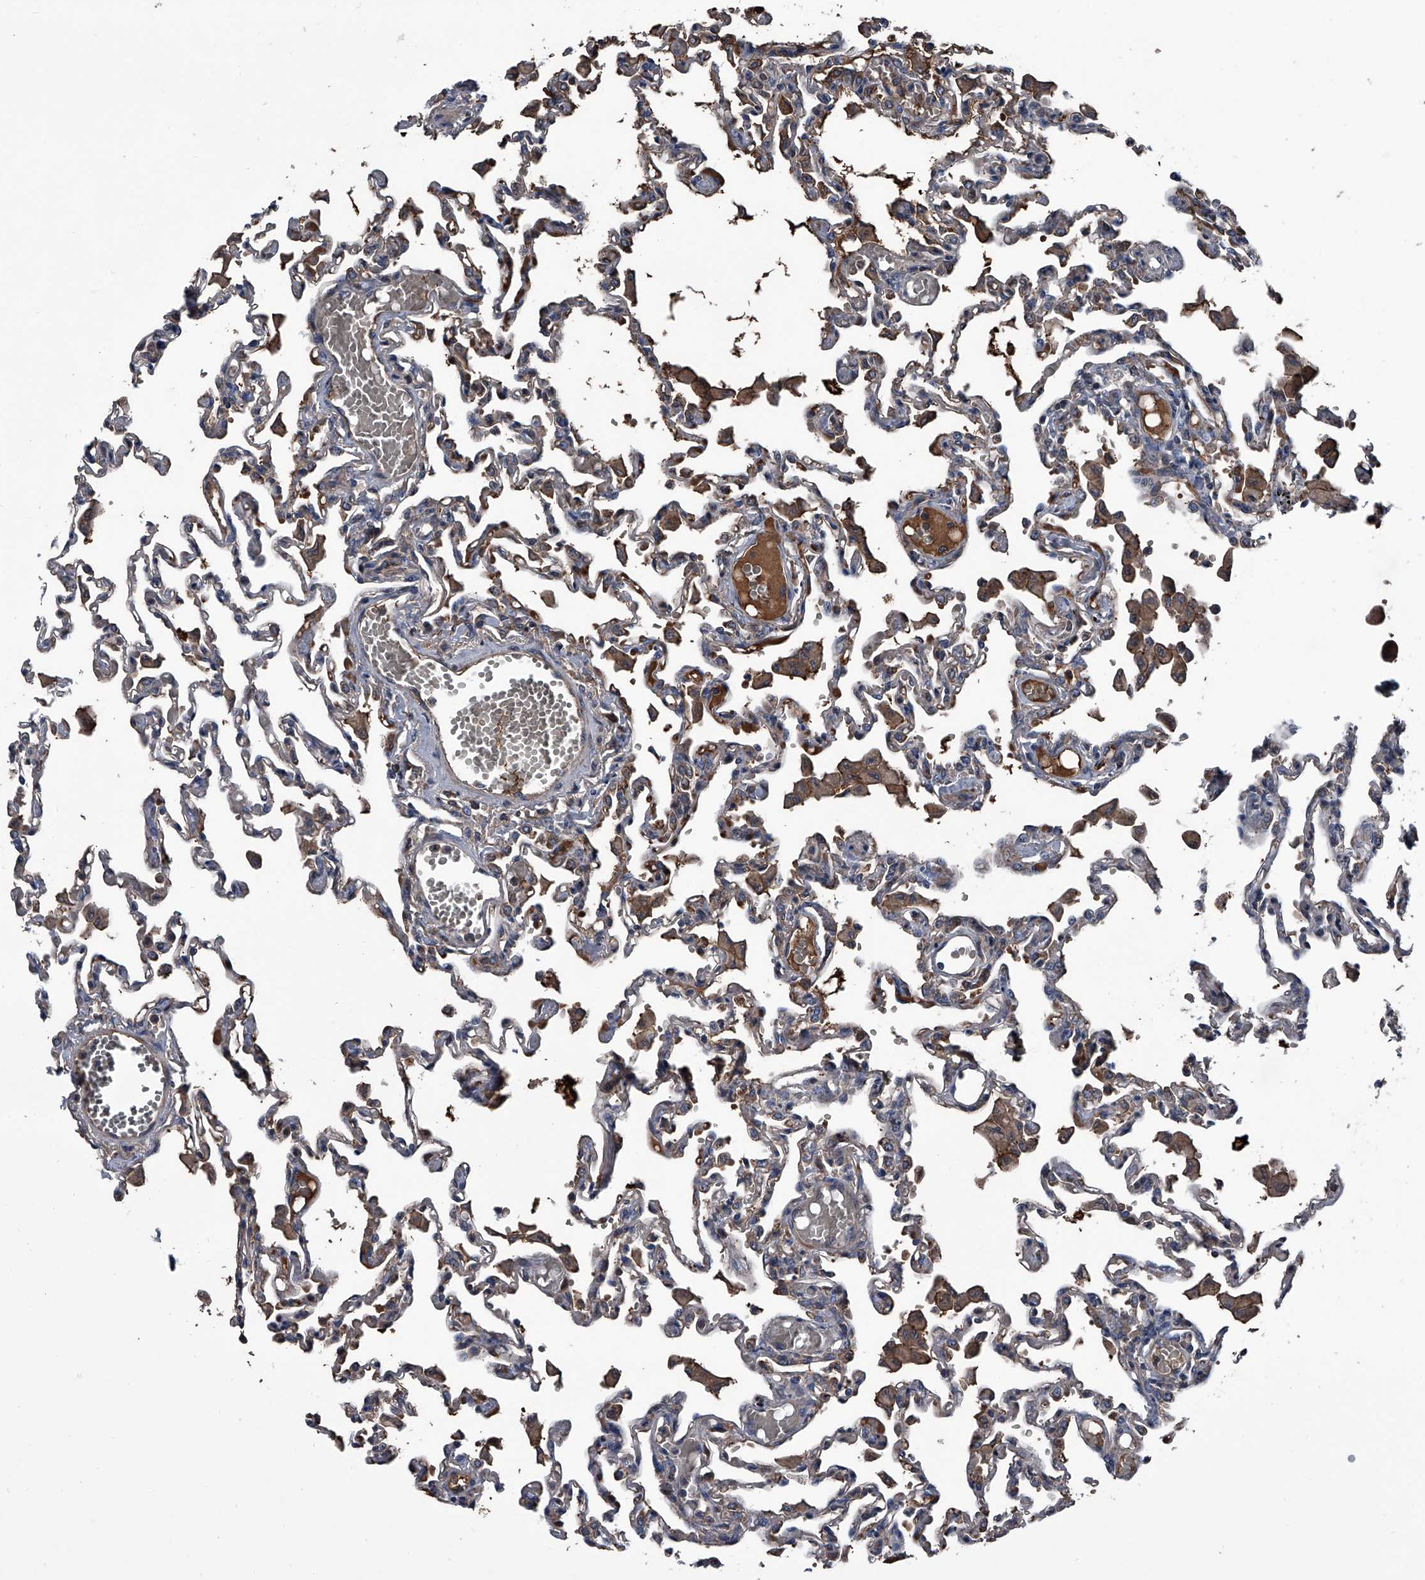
{"staining": {"intensity": "moderate", "quantity": "<25%", "location": "cytoplasmic/membranous"}, "tissue": "lung", "cell_type": "Alveolar cells", "image_type": "normal", "snomed": [{"axis": "morphology", "description": "Normal tissue, NOS"}, {"axis": "topography", "description": "Bronchus"}, {"axis": "topography", "description": "Lung"}], "caption": "Approximately <25% of alveolar cells in normal human lung display moderate cytoplasmic/membranous protein staining as visualized by brown immunohistochemical staining.", "gene": "KIF13A", "patient": {"sex": "female", "age": 49}}